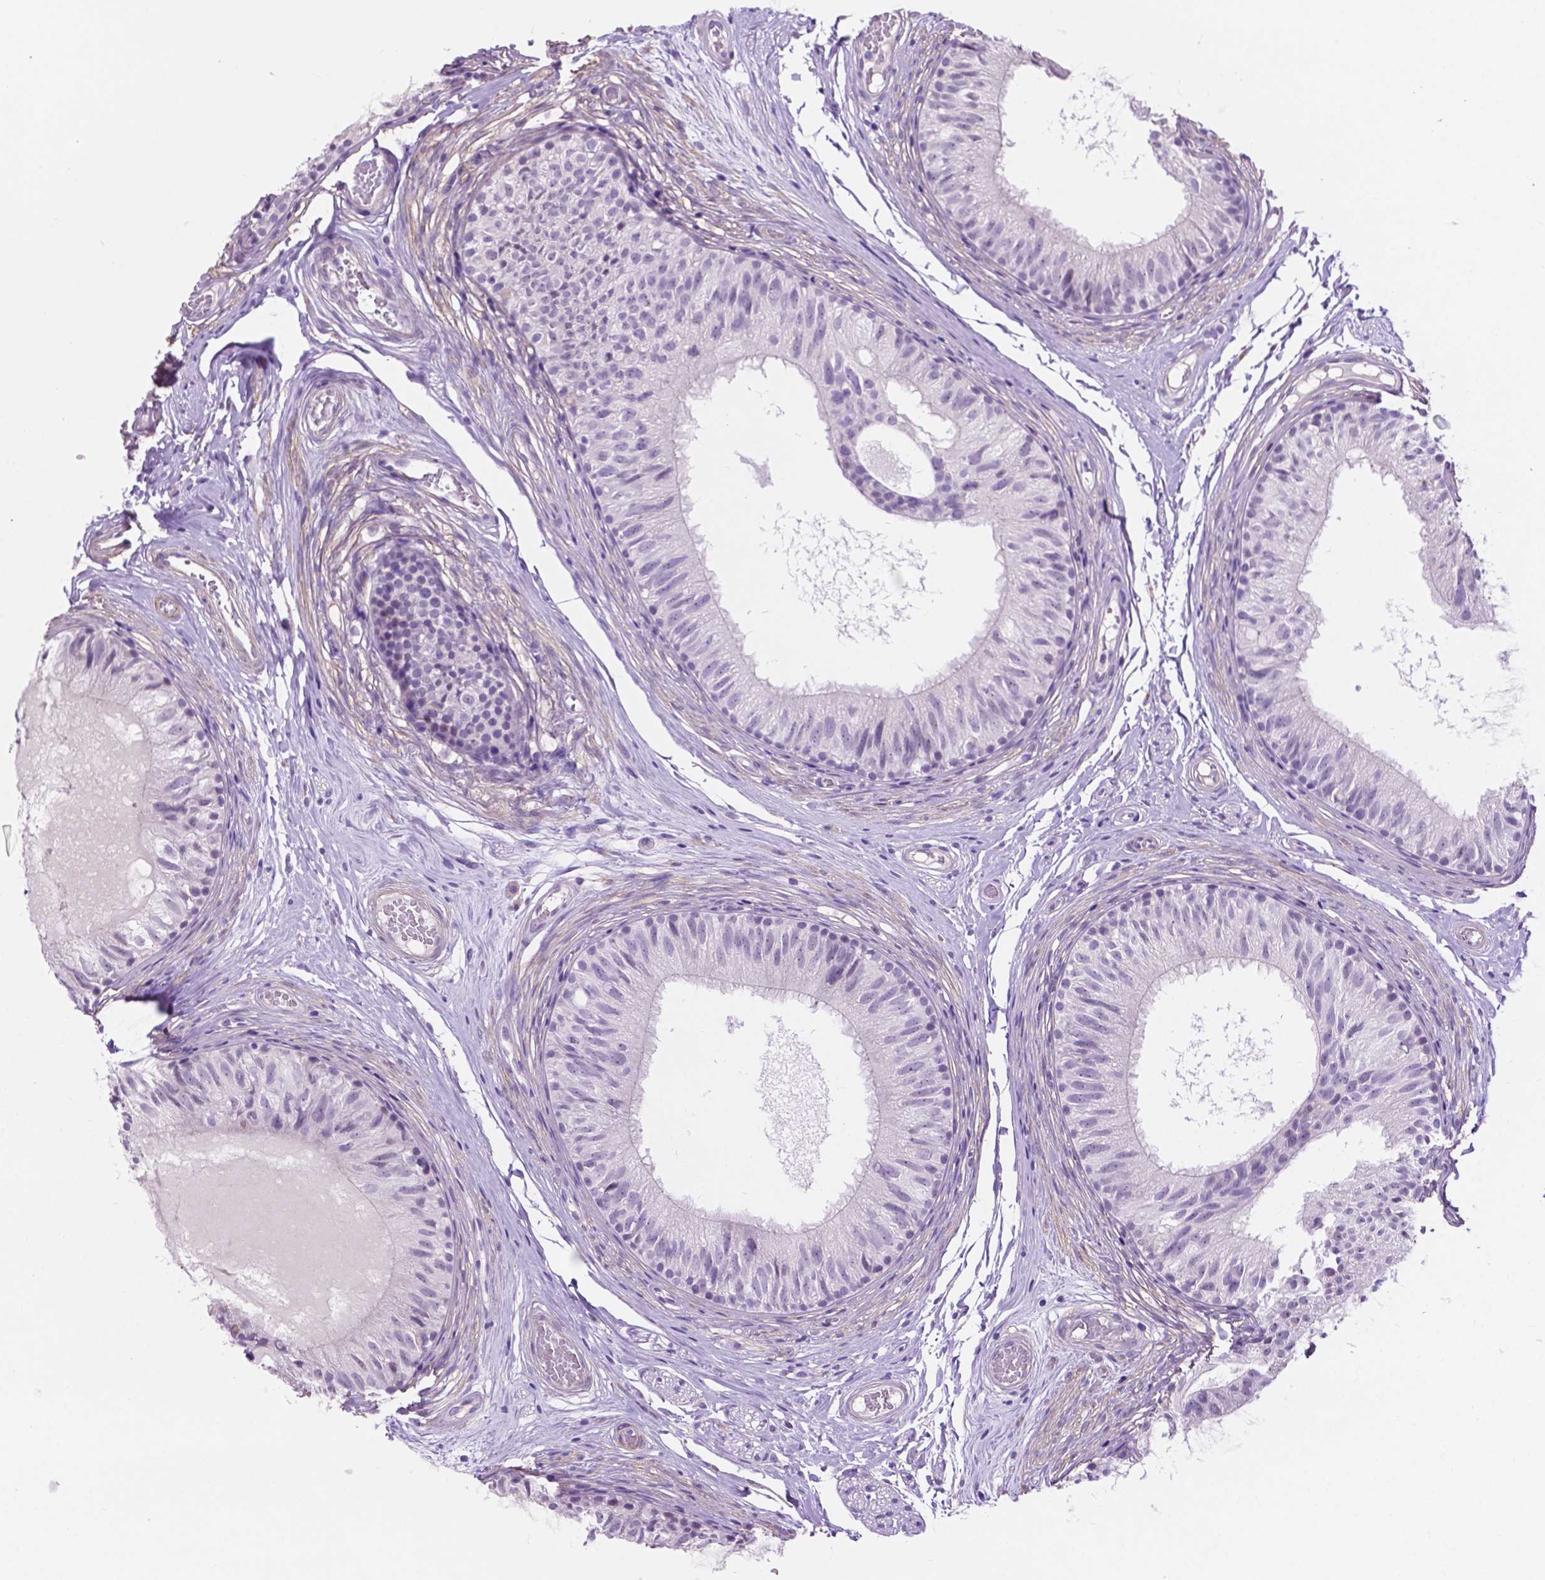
{"staining": {"intensity": "negative", "quantity": "none", "location": "none"}, "tissue": "epididymis", "cell_type": "Glandular cells", "image_type": "normal", "snomed": [{"axis": "morphology", "description": "Normal tissue, NOS"}, {"axis": "topography", "description": "Epididymis"}], "caption": "IHC histopathology image of unremarkable epididymis: epididymis stained with DAB exhibits no significant protein expression in glandular cells. Nuclei are stained in blue.", "gene": "ACY3", "patient": {"sex": "male", "age": 29}}